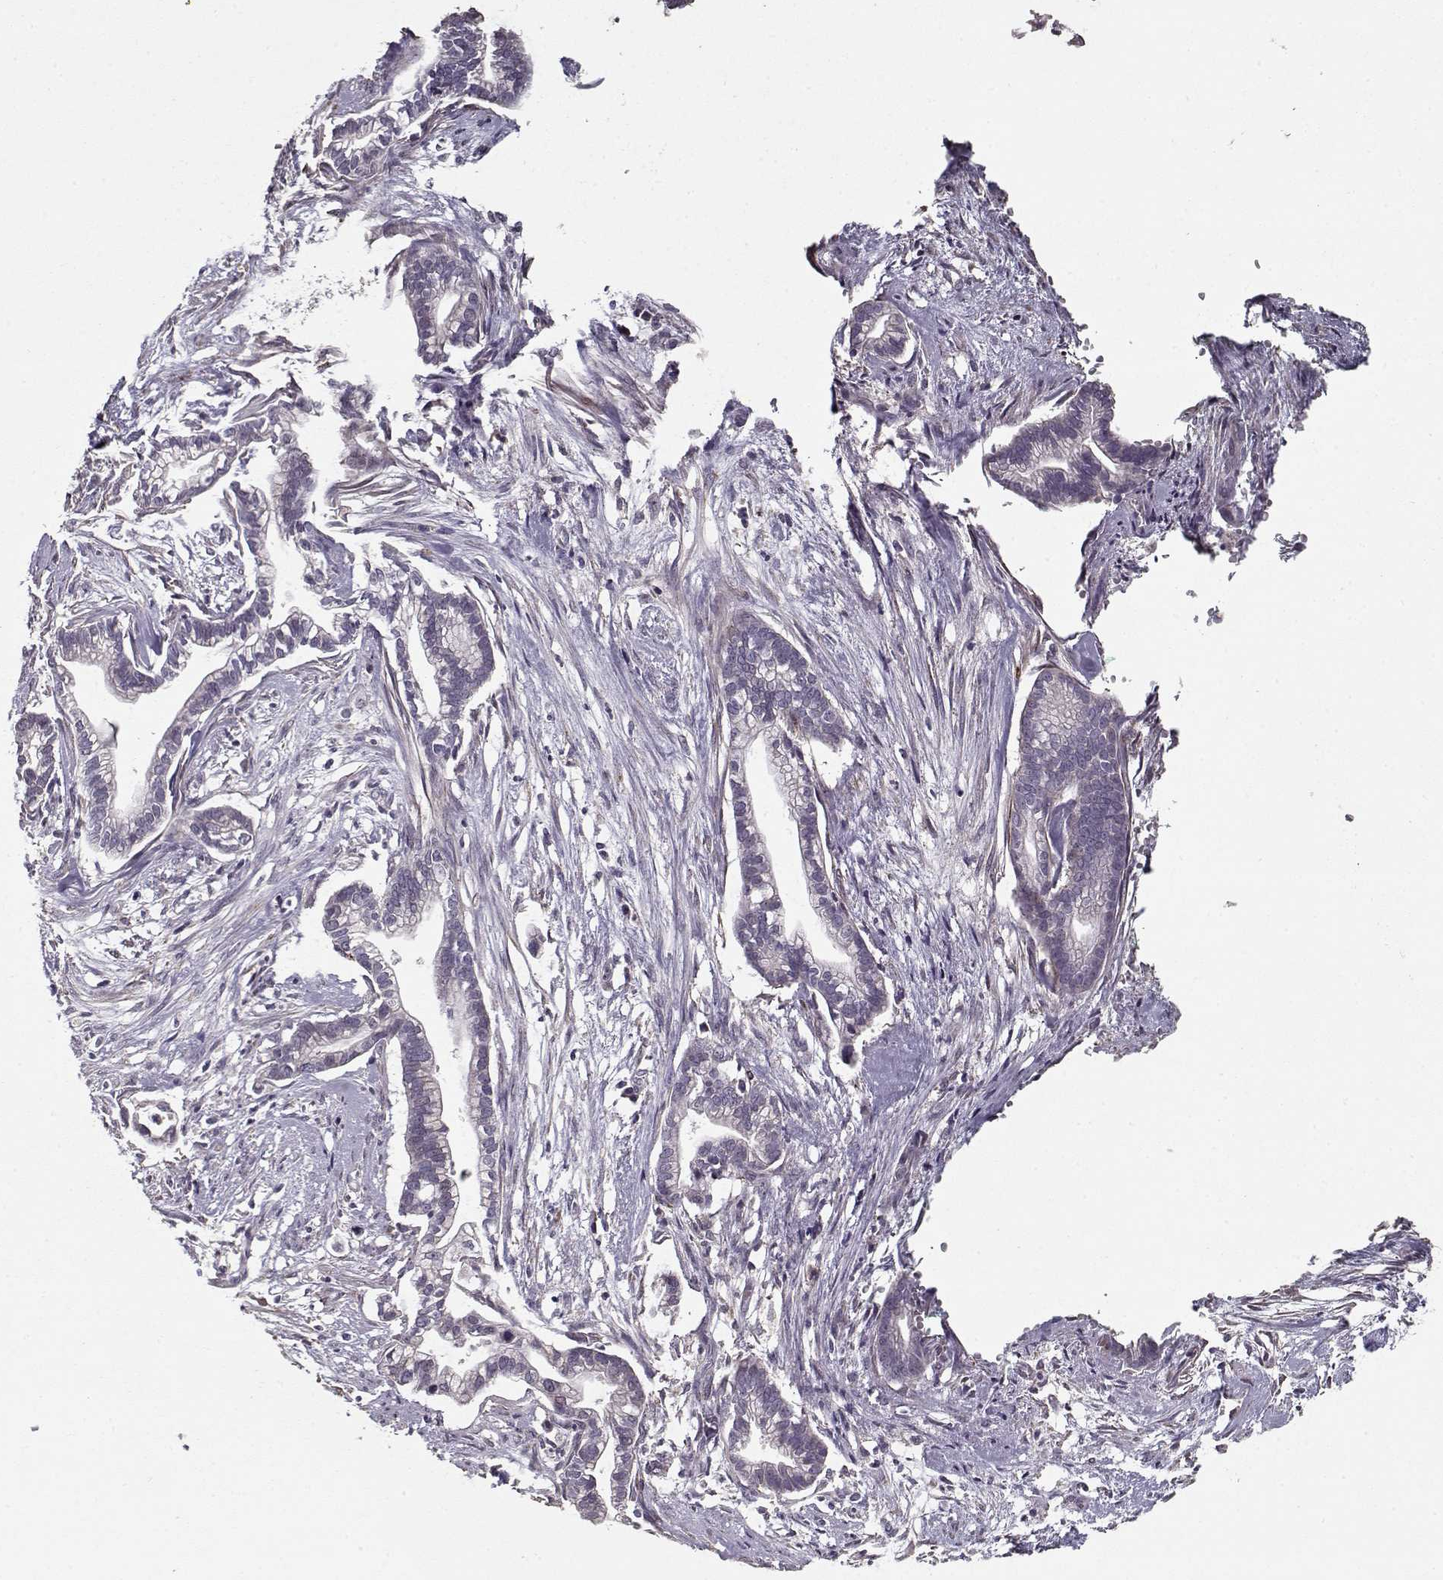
{"staining": {"intensity": "negative", "quantity": "none", "location": "none"}, "tissue": "cervical cancer", "cell_type": "Tumor cells", "image_type": "cancer", "snomed": [{"axis": "morphology", "description": "Adenocarcinoma, NOS"}, {"axis": "topography", "description": "Cervix"}], "caption": "Immunohistochemistry (IHC) photomicrograph of neoplastic tissue: human adenocarcinoma (cervical) stained with DAB displays no significant protein expression in tumor cells.", "gene": "LAMA2", "patient": {"sex": "female", "age": 62}}